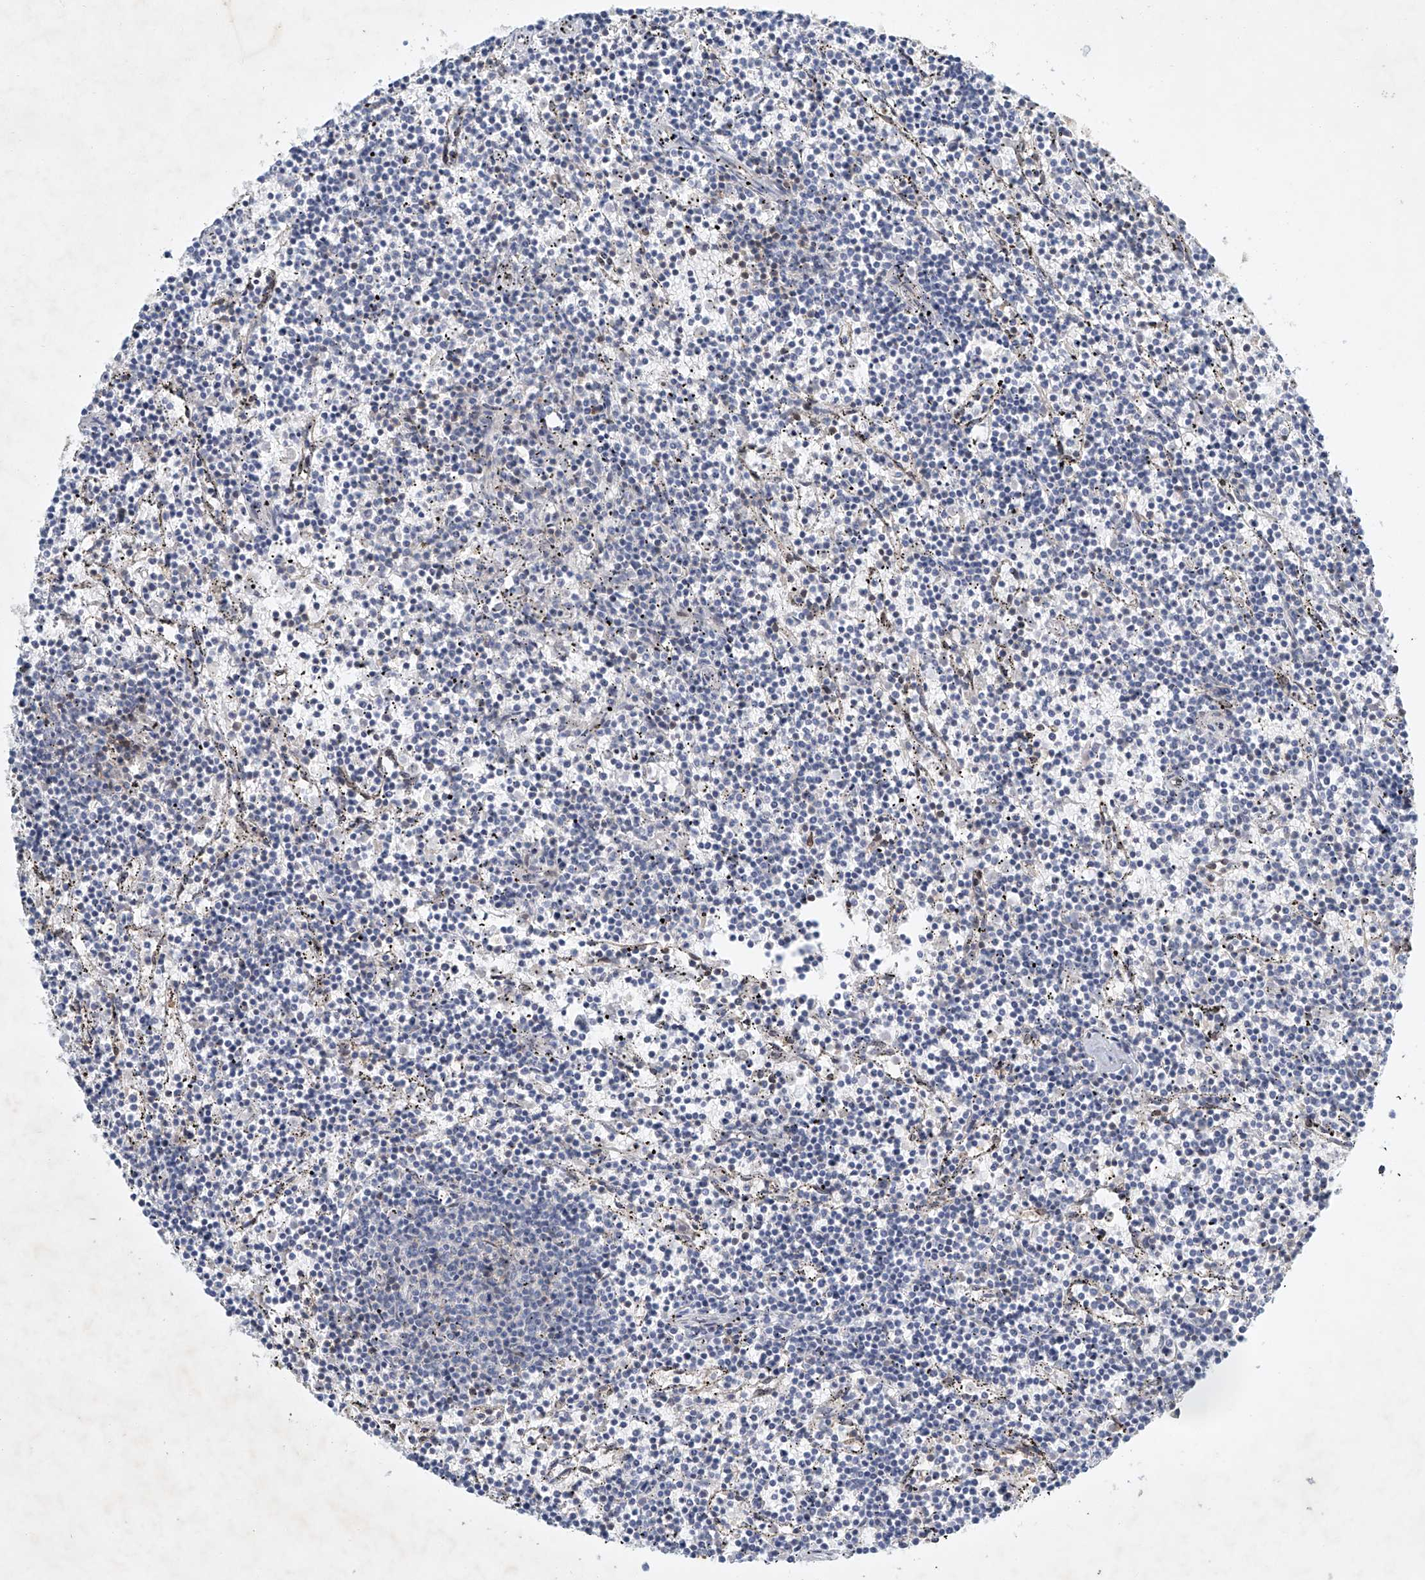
{"staining": {"intensity": "negative", "quantity": "none", "location": "none"}, "tissue": "lymphoma", "cell_type": "Tumor cells", "image_type": "cancer", "snomed": [{"axis": "morphology", "description": "Malignant lymphoma, non-Hodgkin's type, Low grade"}, {"axis": "topography", "description": "Spleen"}], "caption": "An IHC photomicrograph of lymphoma is shown. There is no staining in tumor cells of lymphoma.", "gene": "CARMIL1", "patient": {"sex": "female", "age": 50}}